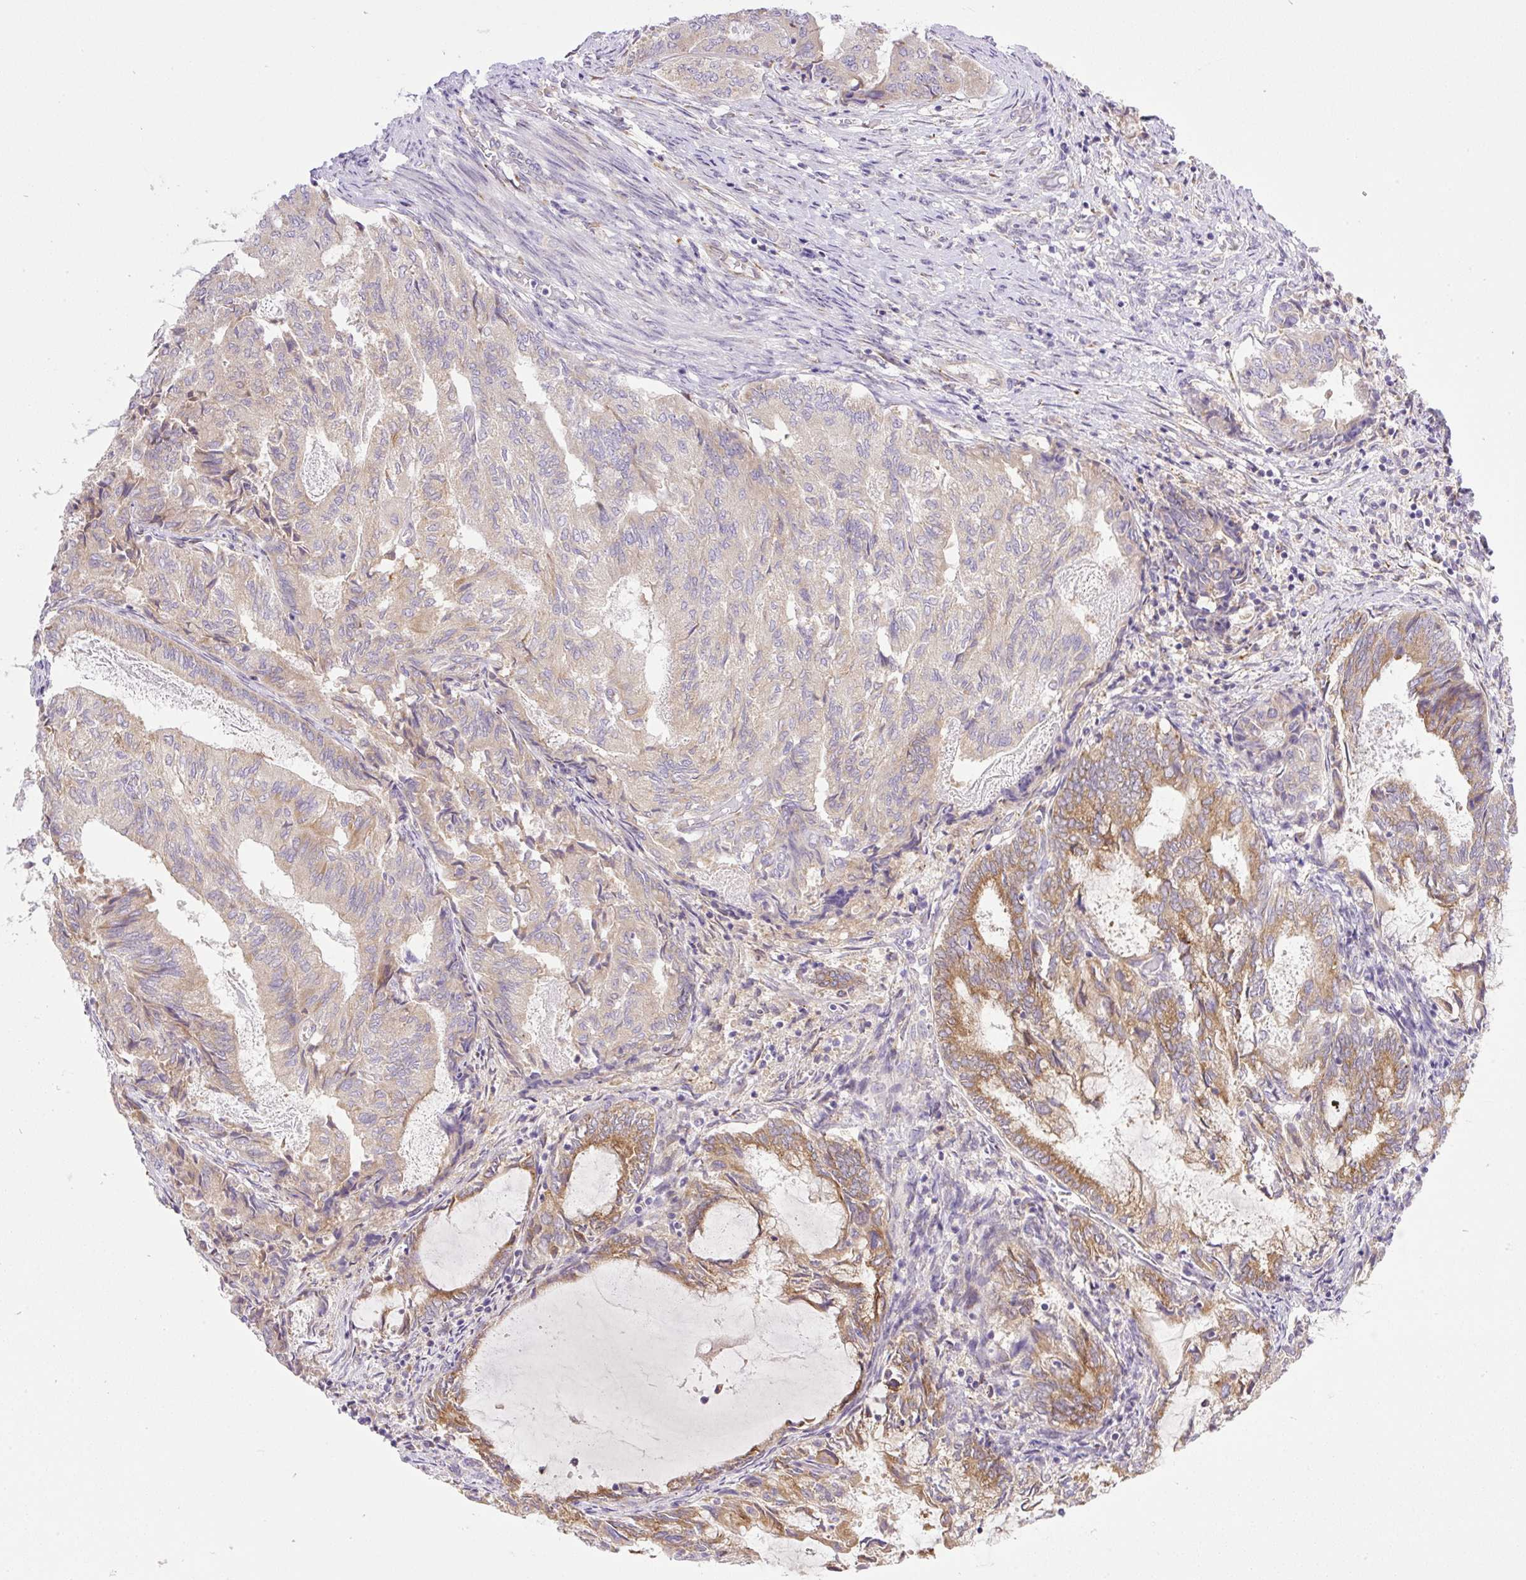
{"staining": {"intensity": "moderate", "quantity": "25%-75%", "location": "cytoplasmic/membranous"}, "tissue": "endometrial cancer", "cell_type": "Tumor cells", "image_type": "cancer", "snomed": [{"axis": "morphology", "description": "Adenocarcinoma, NOS"}, {"axis": "topography", "description": "Endometrium"}], "caption": "This photomicrograph exhibits immunohistochemistry staining of endometrial cancer (adenocarcinoma), with medium moderate cytoplasmic/membranous positivity in approximately 25%-75% of tumor cells.", "gene": "POFUT1", "patient": {"sex": "female", "age": 80}}